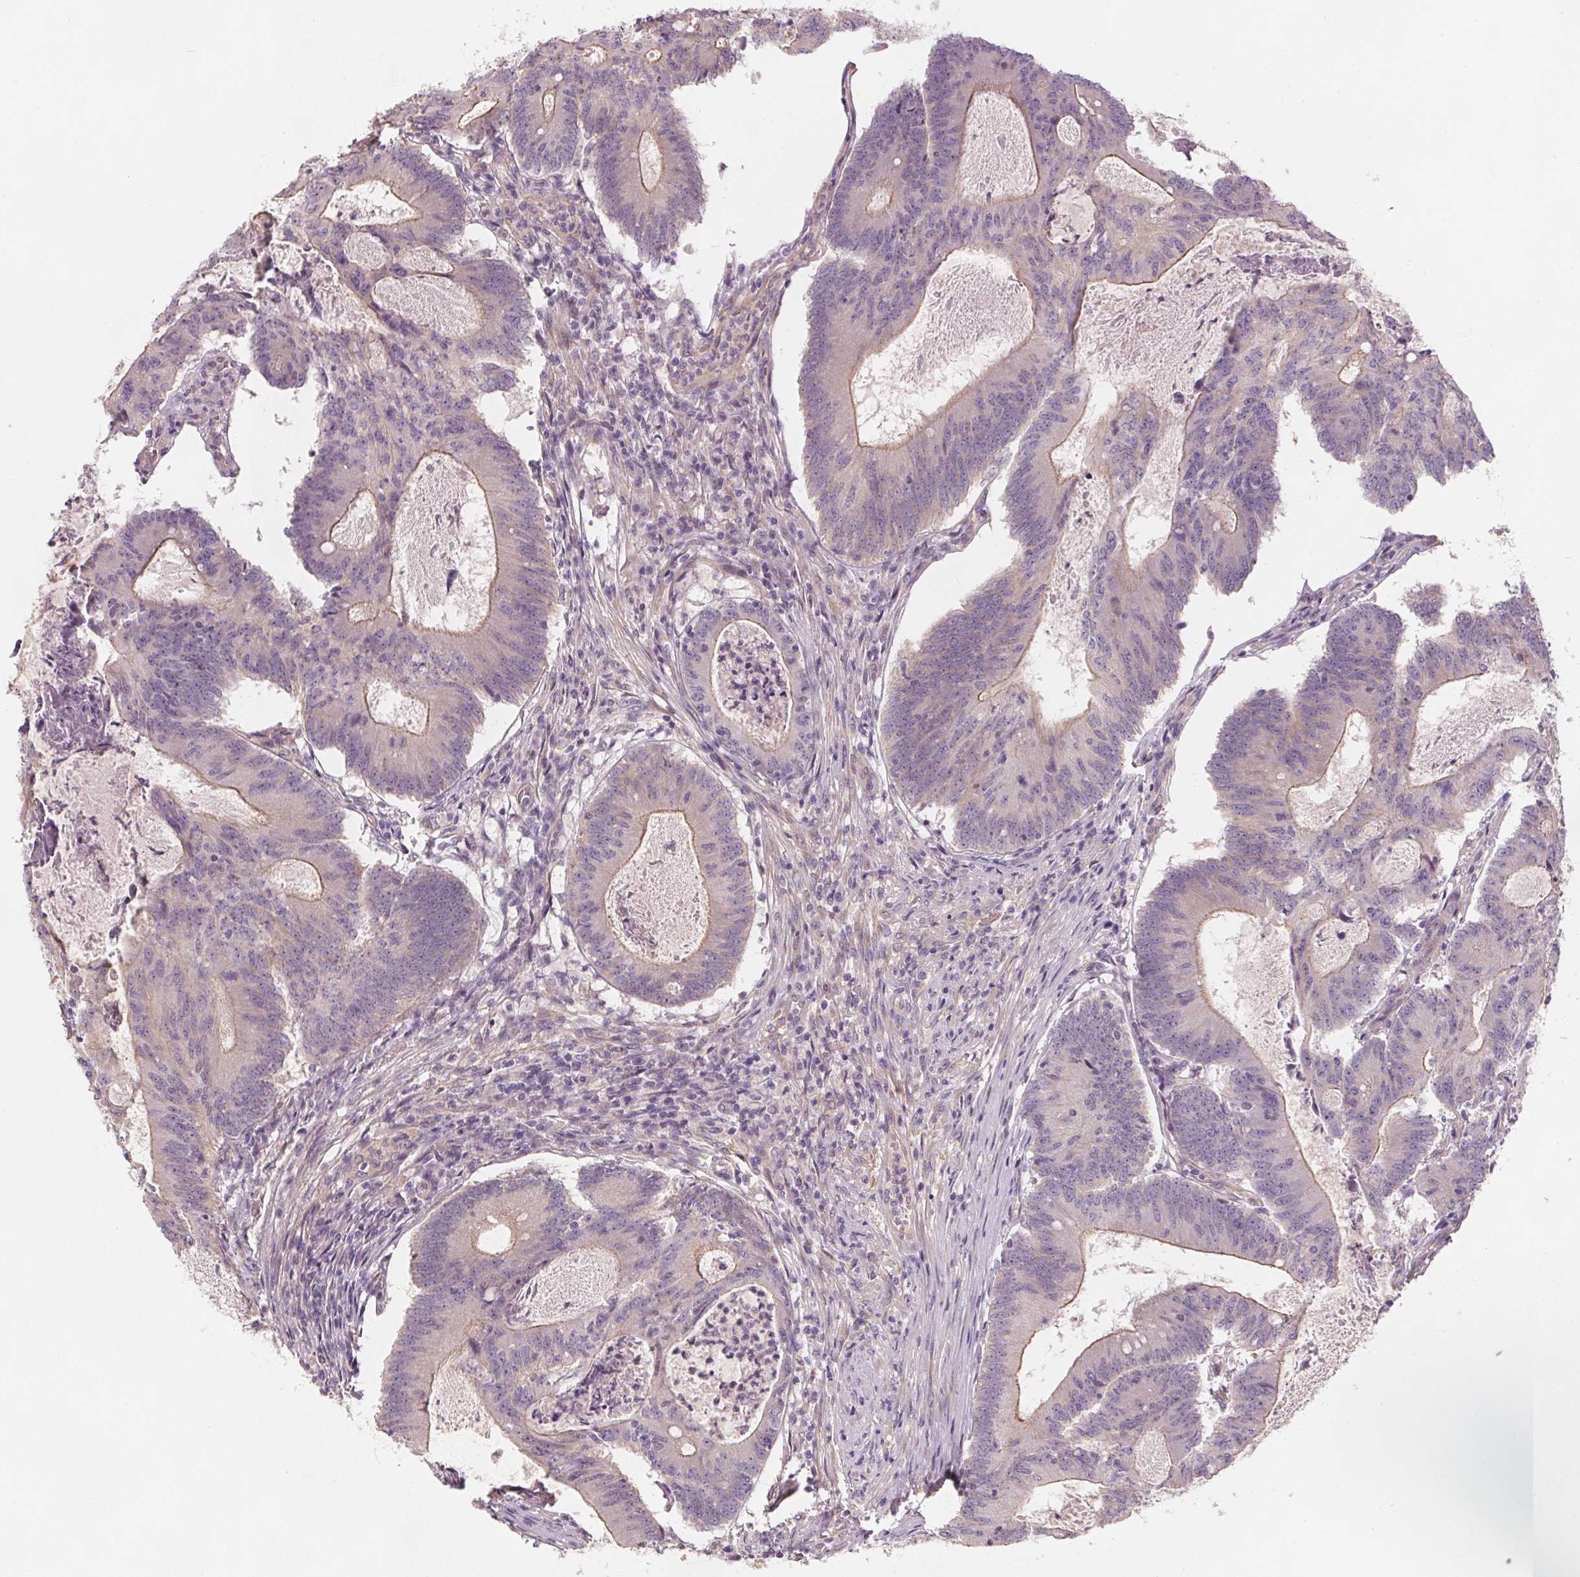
{"staining": {"intensity": "moderate", "quantity": "<25%", "location": "cytoplasmic/membranous"}, "tissue": "colorectal cancer", "cell_type": "Tumor cells", "image_type": "cancer", "snomed": [{"axis": "morphology", "description": "Adenocarcinoma, NOS"}, {"axis": "topography", "description": "Colon"}], "caption": "This is a histology image of immunohistochemistry (IHC) staining of colorectal cancer, which shows moderate staining in the cytoplasmic/membranous of tumor cells.", "gene": "VNN1", "patient": {"sex": "female", "age": 70}}